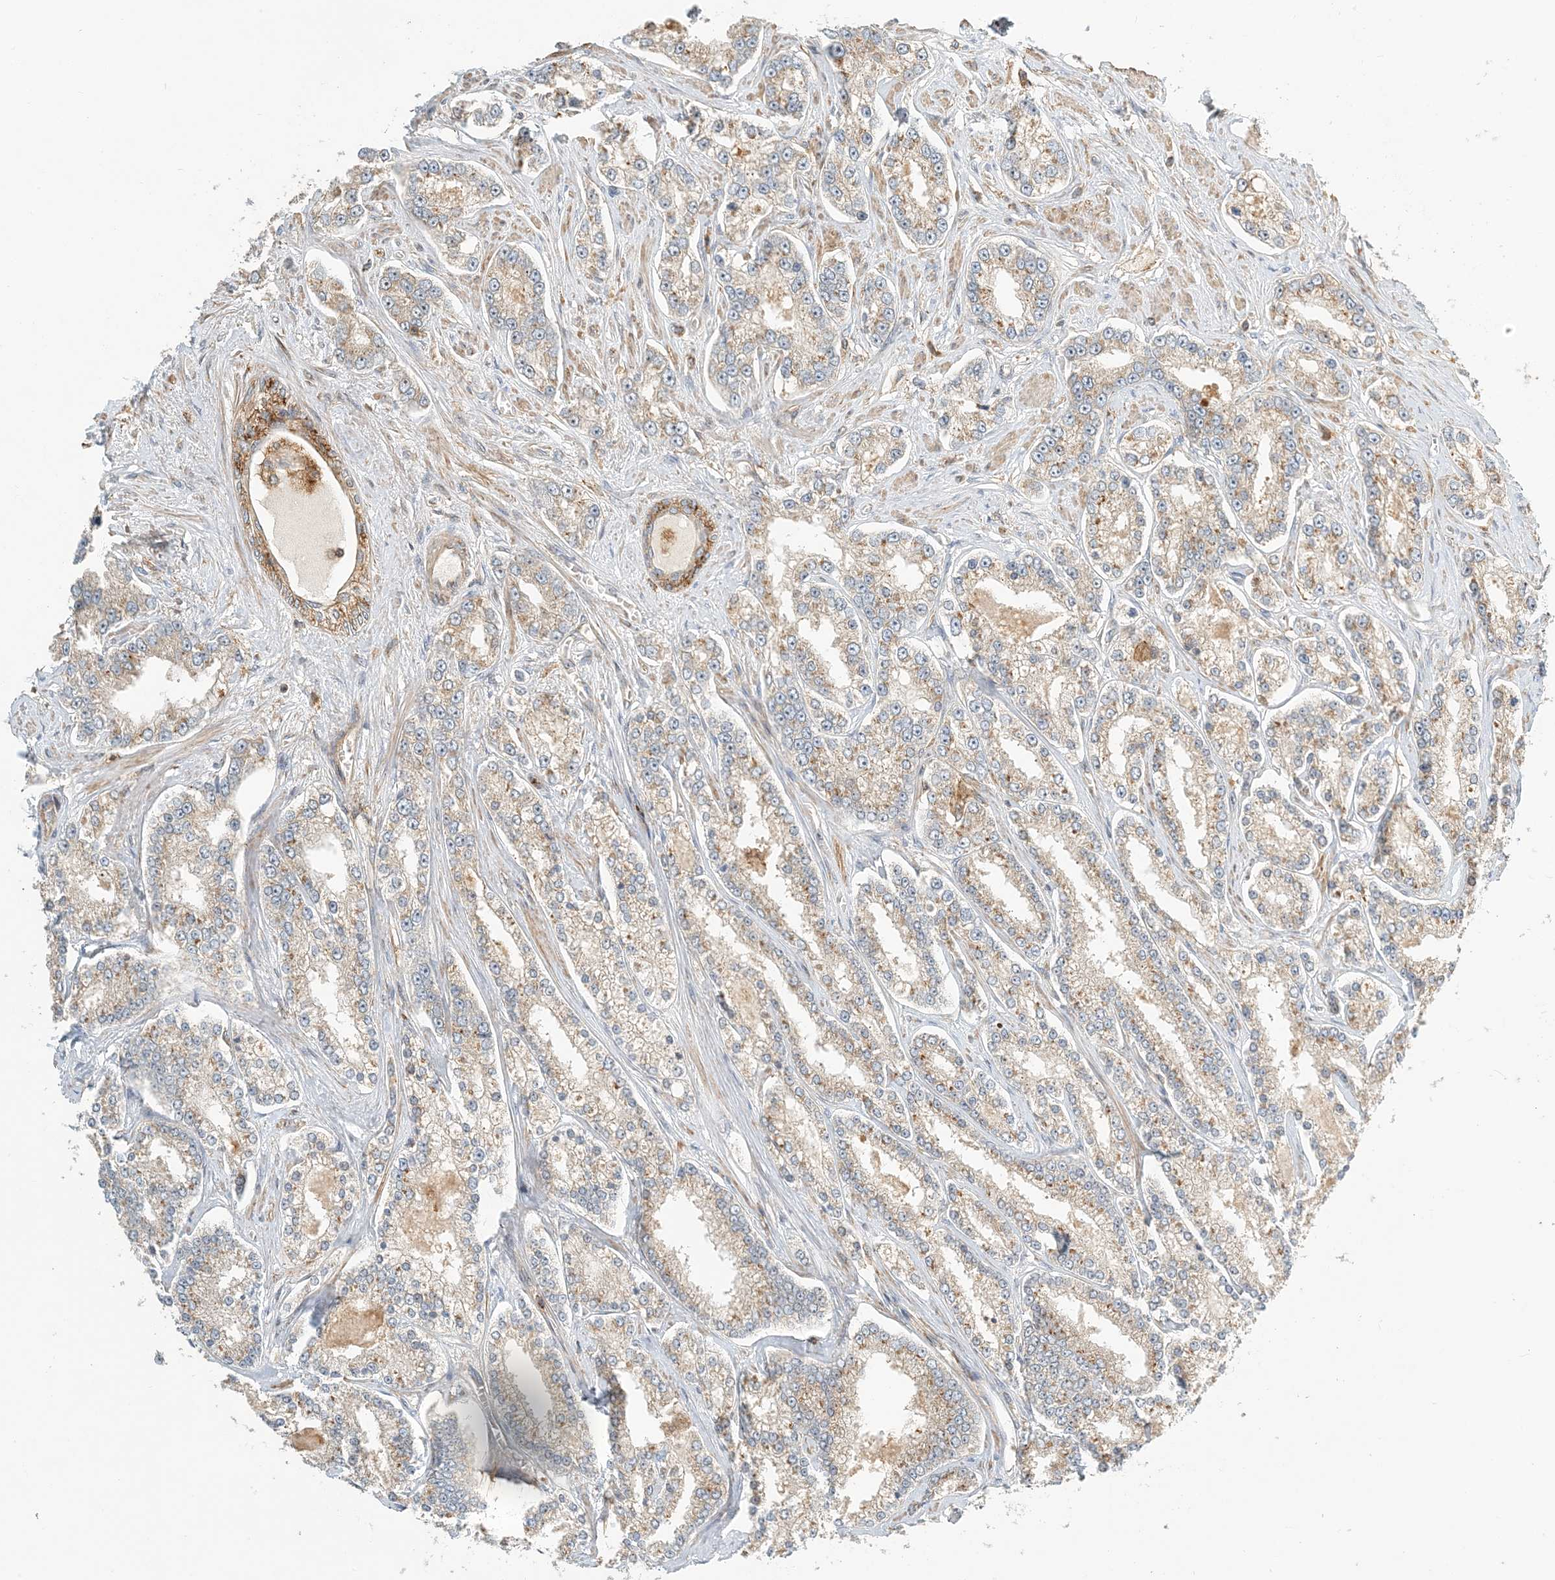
{"staining": {"intensity": "weak", "quantity": ">75%", "location": "cytoplasmic/membranous"}, "tissue": "prostate cancer", "cell_type": "Tumor cells", "image_type": "cancer", "snomed": [{"axis": "morphology", "description": "Normal tissue, NOS"}, {"axis": "morphology", "description": "Adenocarcinoma, High grade"}, {"axis": "topography", "description": "Prostate"}], "caption": "Brown immunohistochemical staining in prostate cancer (high-grade adenocarcinoma) reveals weak cytoplasmic/membranous staining in approximately >75% of tumor cells.", "gene": "COLEC11", "patient": {"sex": "male", "age": 83}}